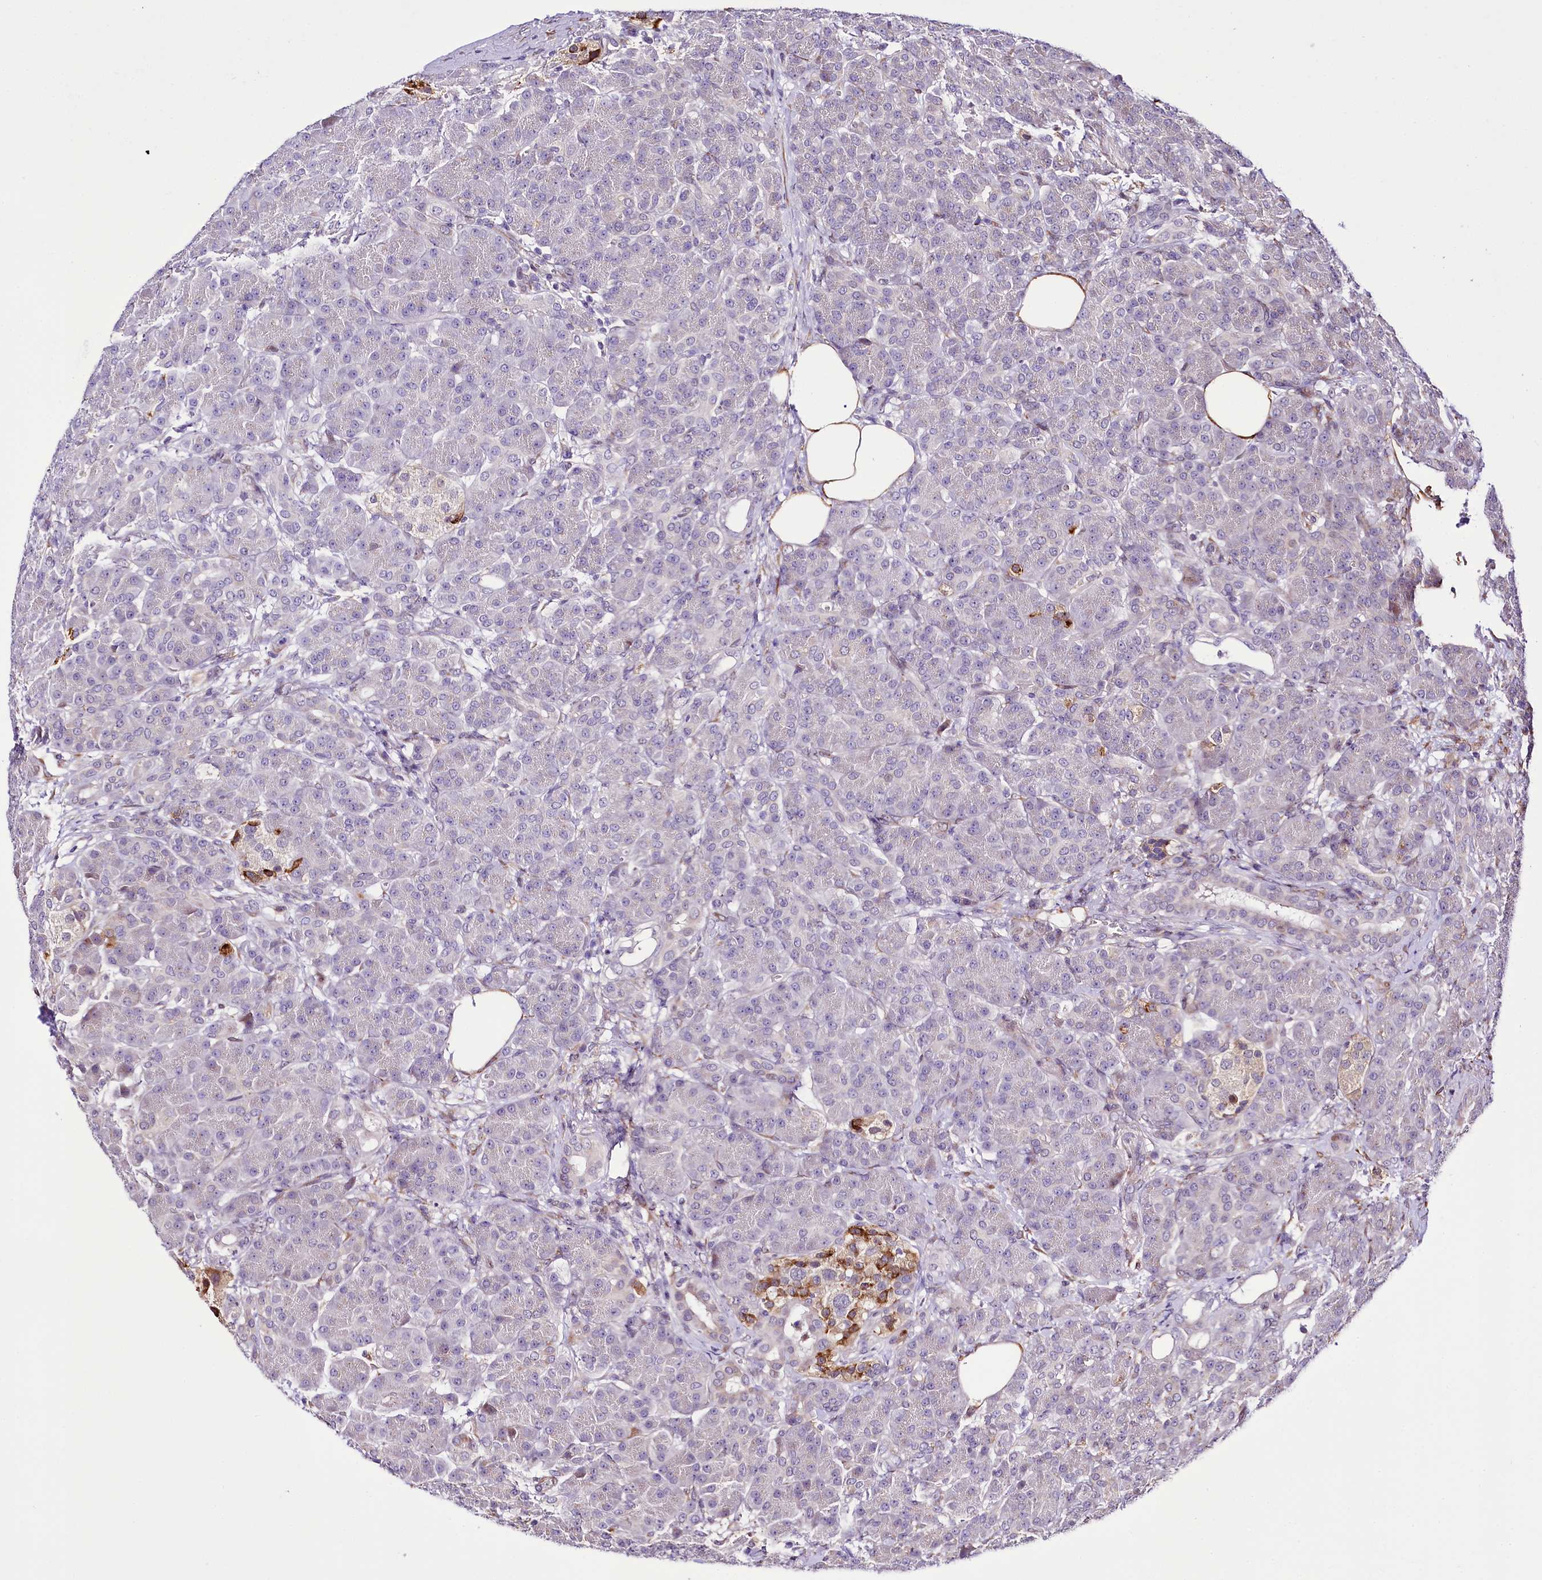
{"staining": {"intensity": "negative", "quantity": "none", "location": "none"}, "tissue": "pancreas", "cell_type": "Exocrine glandular cells", "image_type": "normal", "snomed": [{"axis": "morphology", "description": "Normal tissue, NOS"}, {"axis": "topography", "description": "Pancreas"}], "caption": "This is a photomicrograph of immunohistochemistry staining of unremarkable pancreas, which shows no expression in exocrine glandular cells. The staining was performed using DAB (3,3'-diaminobenzidine) to visualize the protein expression in brown, while the nuclei were stained in blue with hematoxylin (Magnification: 20x).", "gene": "CUTC", "patient": {"sex": "male", "age": 63}}